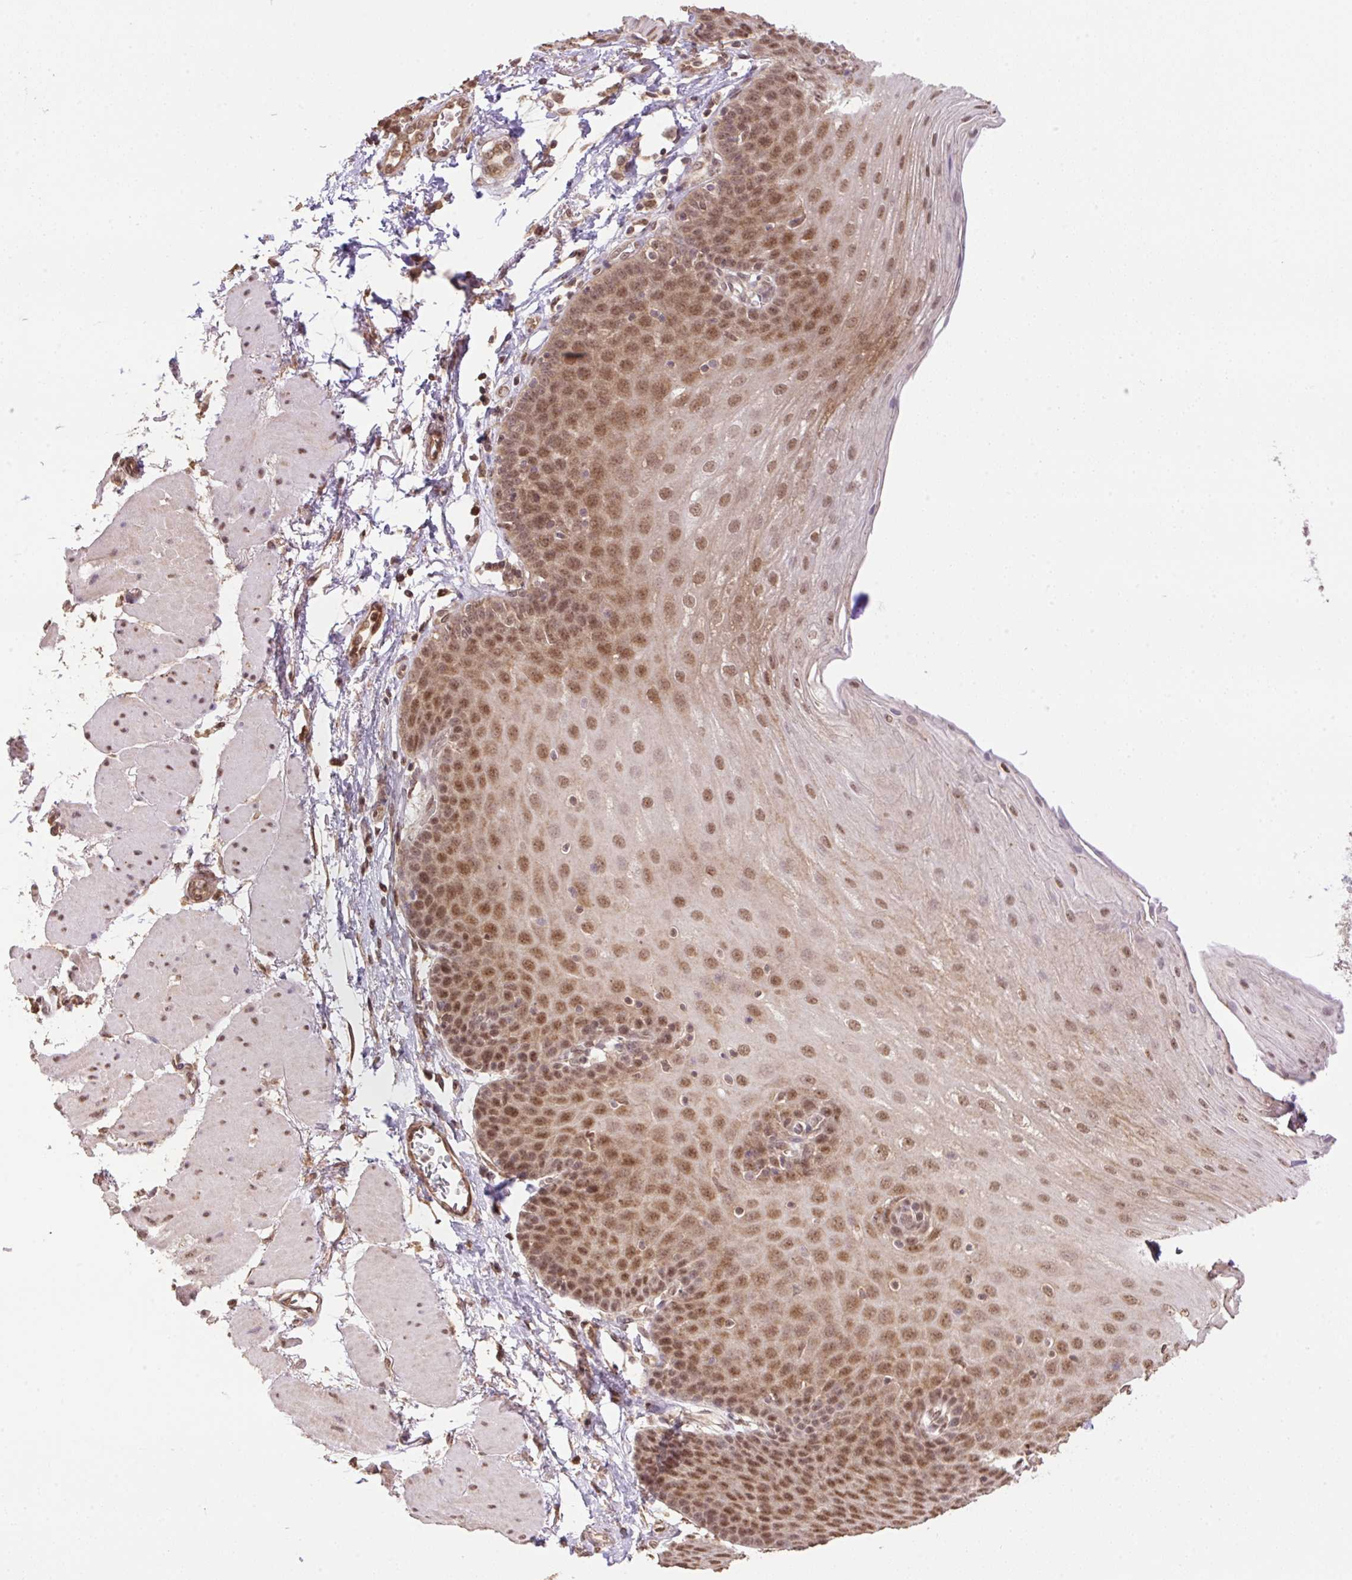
{"staining": {"intensity": "moderate", "quantity": ">75%", "location": "nuclear"}, "tissue": "esophagus", "cell_type": "Squamous epithelial cells", "image_type": "normal", "snomed": [{"axis": "morphology", "description": "Normal tissue, NOS"}, {"axis": "topography", "description": "Esophagus"}], "caption": "This image displays immunohistochemistry staining of unremarkable human esophagus, with medium moderate nuclear expression in about >75% of squamous epithelial cells.", "gene": "VPS25", "patient": {"sex": "female", "age": 81}}